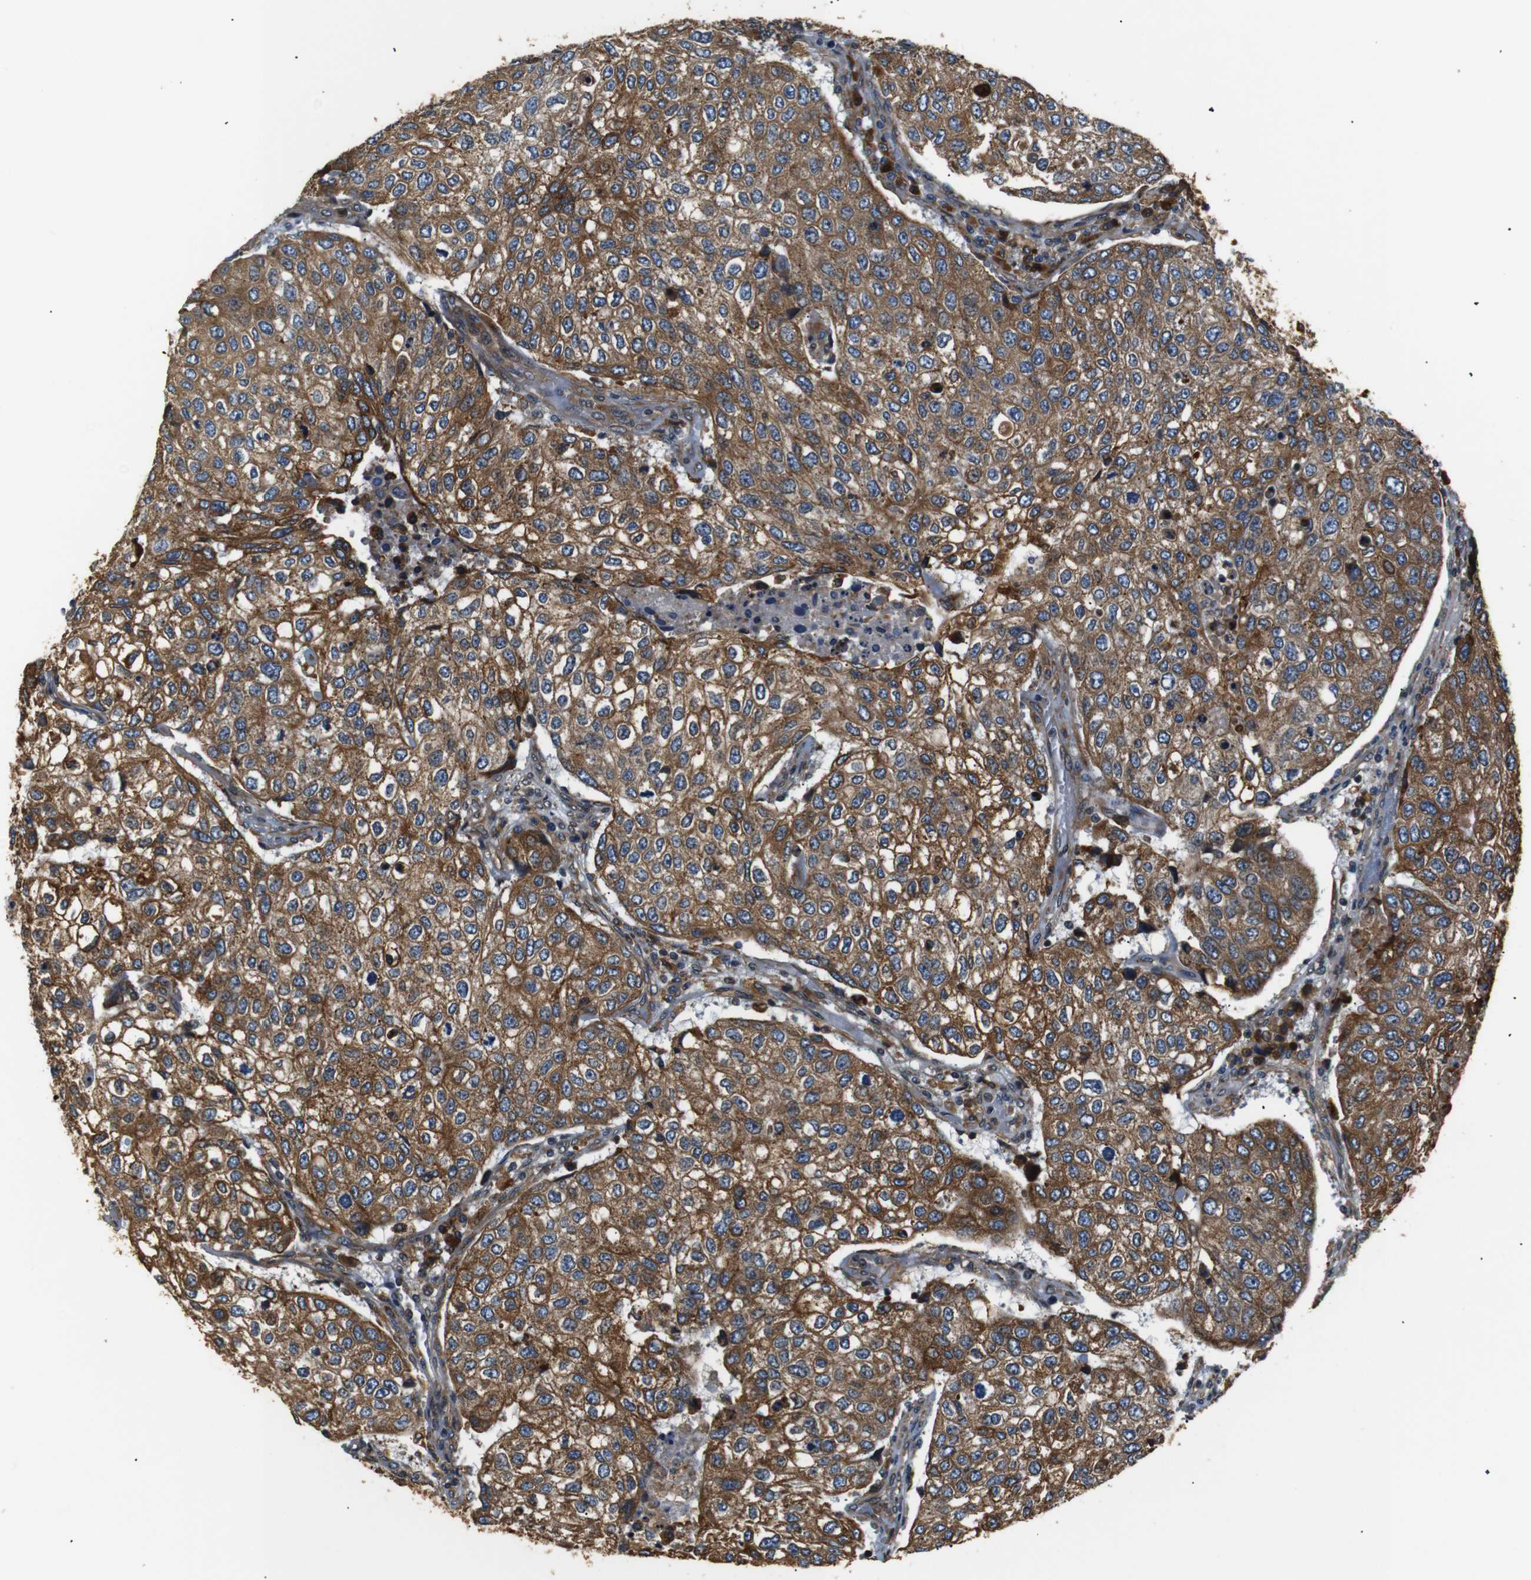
{"staining": {"intensity": "strong", "quantity": ">75%", "location": "cytoplasmic/membranous"}, "tissue": "urothelial cancer", "cell_type": "Tumor cells", "image_type": "cancer", "snomed": [{"axis": "morphology", "description": "Urothelial carcinoma, High grade"}, {"axis": "topography", "description": "Lymph node"}, {"axis": "topography", "description": "Urinary bladder"}], "caption": "Protein expression analysis of urothelial cancer demonstrates strong cytoplasmic/membranous expression in about >75% of tumor cells.", "gene": "TMED2", "patient": {"sex": "male", "age": 51}}